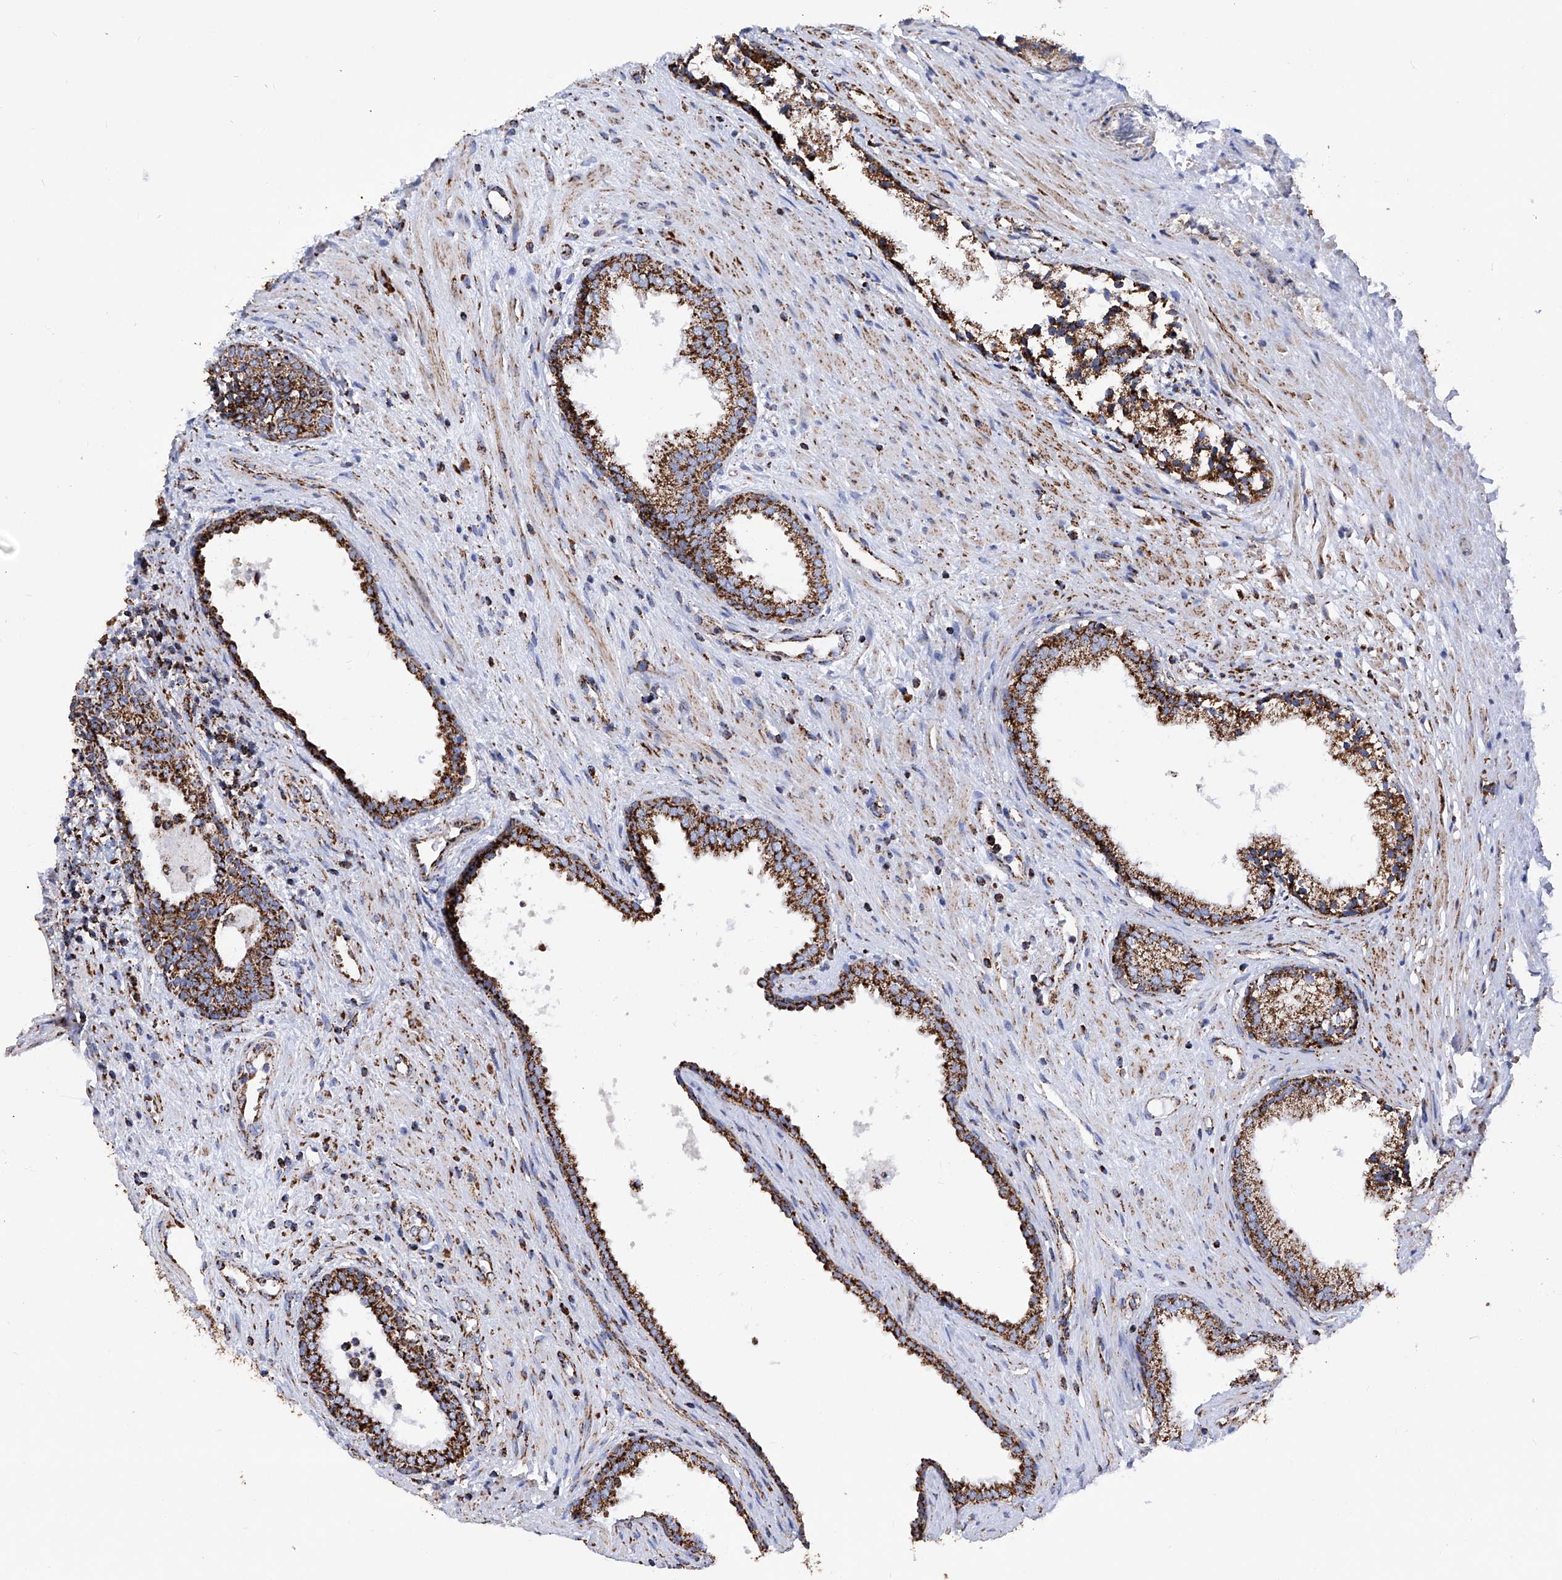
{"staining": {"intensity": "strong", "quantity": ">75%", "location": "cytoplasmic/membranous"}, "tissue": "prostate", "cell_type": "Glandular cells", "image_type": "normal", "snomed": [{"axis": "morphology", "description": "Normal tissue, NOS"}, {"axis": "topography", "description": "Prostate"}], "caption": "Immunohistochemistry of benign human prostate displays high levels of strong cytoplasmic/membranous positivity in approximately >75% of glandular cells.", "gene": "ATP5PF", "patient": {"sex": "male", "age": 76}}